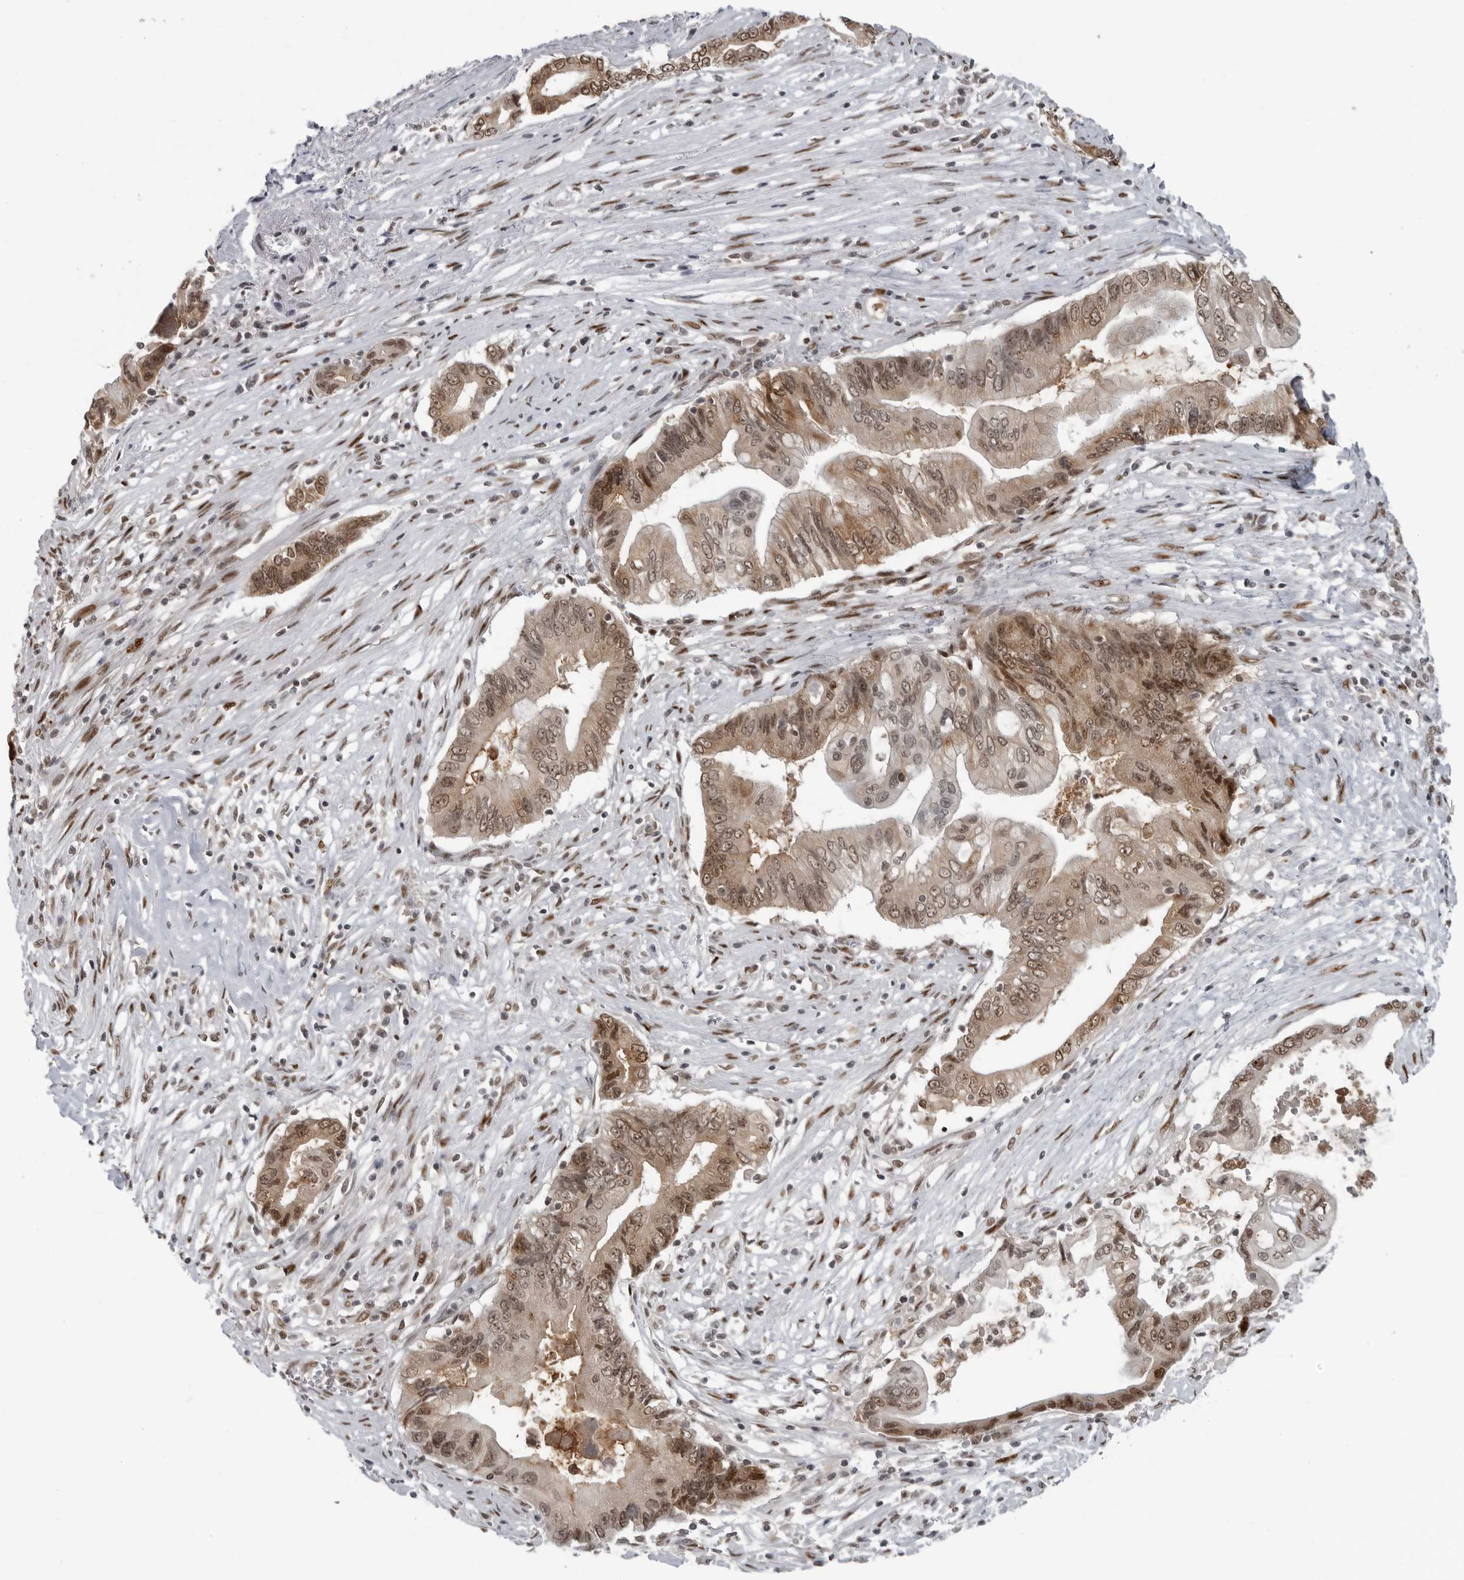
{"staining": {"intensity": "moderate", "quantity": ">75%", "location": "cytoplasmic/membranous,nuclear"}, "tissue": "pancreatic cancer", "cell_type": "Tumor cells", "image_type": "cancer", "snomed": [{"axis": "morphology", "description": "Adenocarcinoma, NOS"}, {"axis": "topography", "description": "Pancreas"}], "caption": "The photomicrograph shows staining of pancreatic cancer (adenocarcinoma), revealing moderate cytoplasmic/membranous and nuclear protein expression (brown color) within tumor cells.", "gene": "C8orf58", "patient": {"sex": "male", "age": 78}}